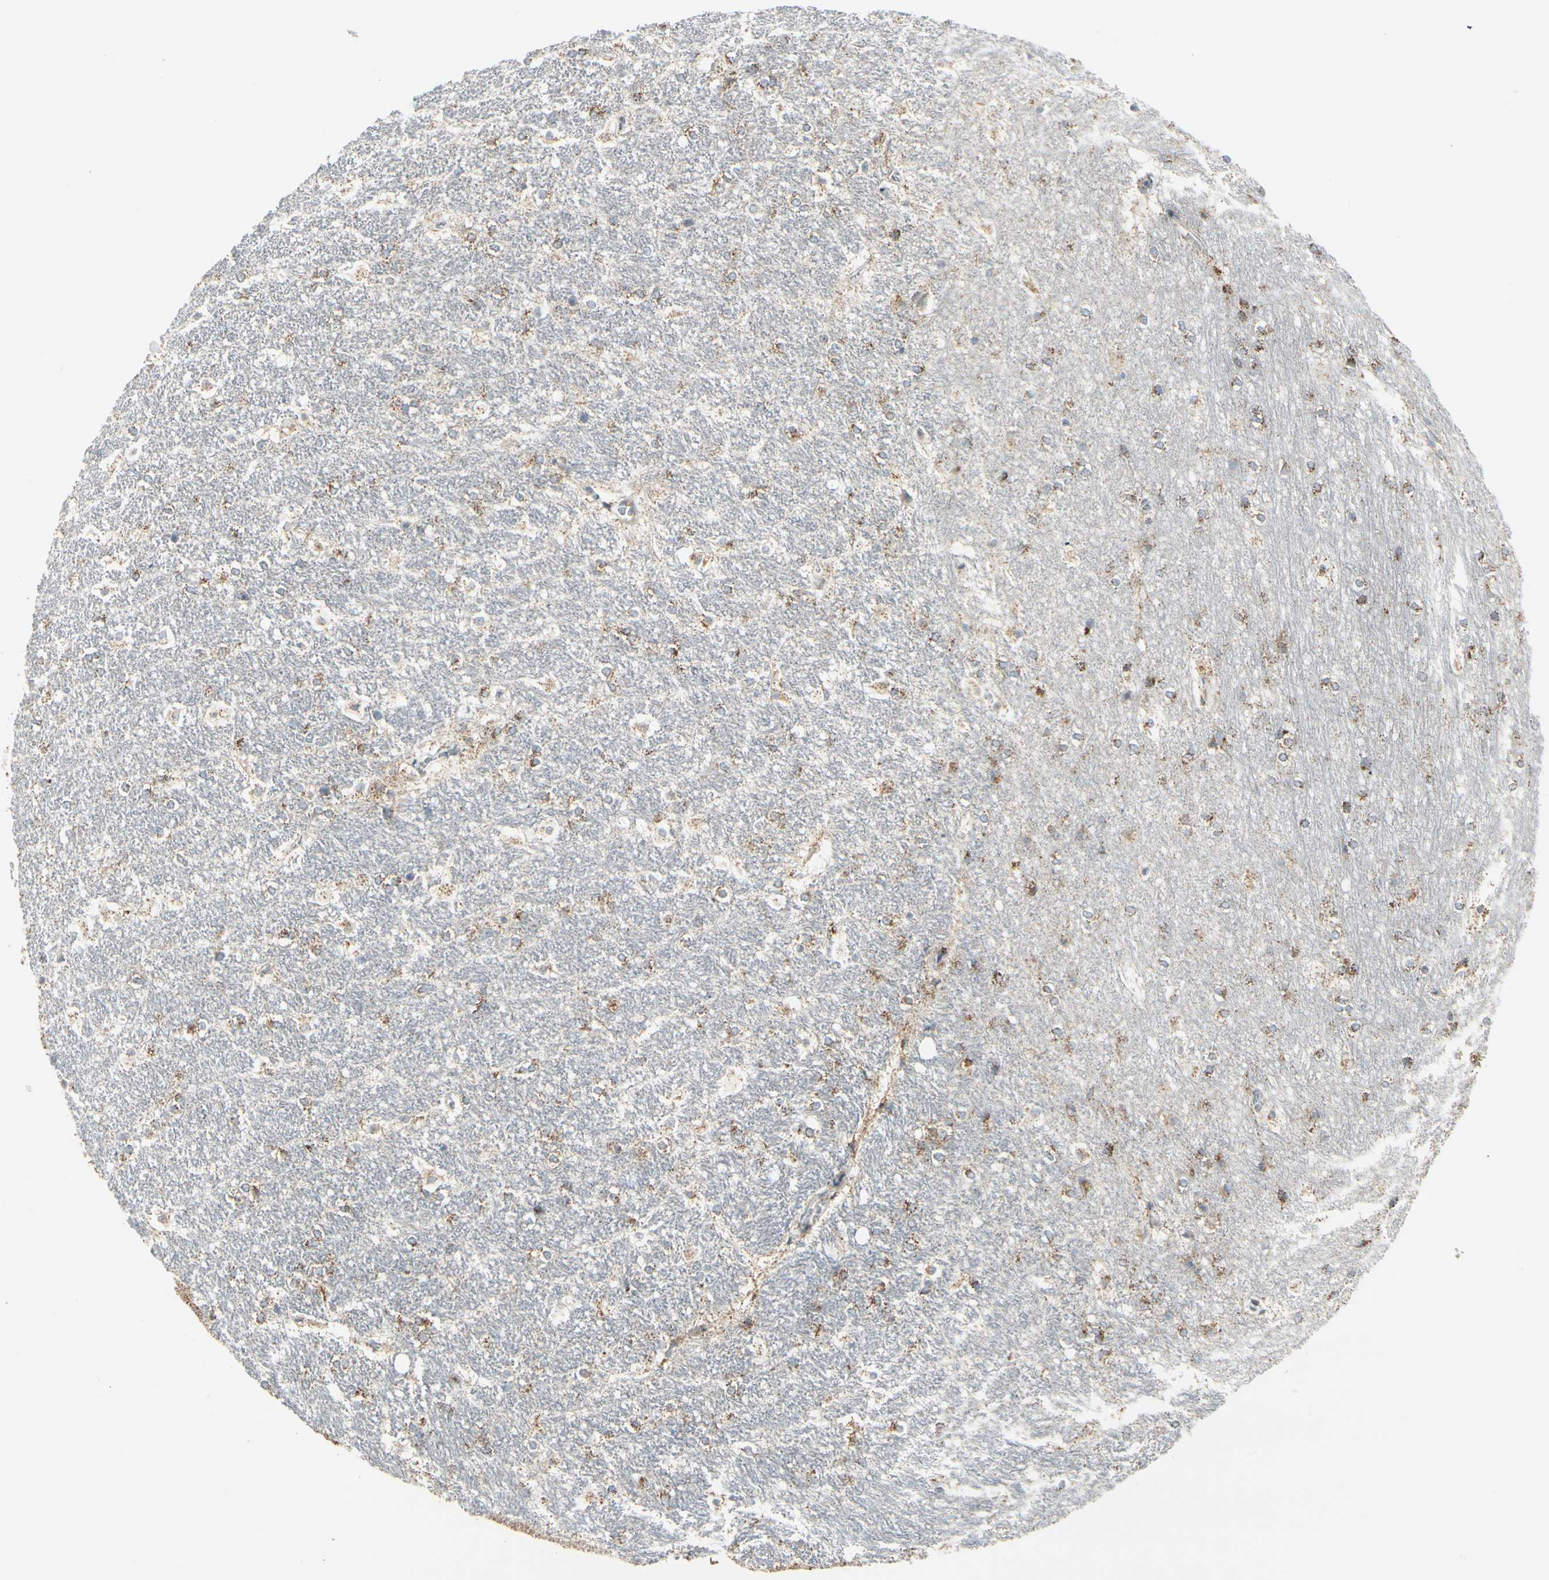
{"staining": {"intensity": "weak", "quantity": "25%-75%", "location": "cytoplasmic/membranous"}, "tissue": "hippocampus", "cell_type": "Glial cells", "image_type": "normal", "snomed": [{"axis": "morphology", "description": "Normal tissue, NOS"}, {"axis": "topography", "description": "Hippocampus"}], "caption": "Hippocampus stained for a protein demonstrates weak cytoplasmic/membranous positivity in glial cells. (DAB (3,3'-diaminobenzidine) IHC with brightfield microscopy, high magnification).", "gene": "ANKS6", "patient": {"sex": "female", "age": 19}}